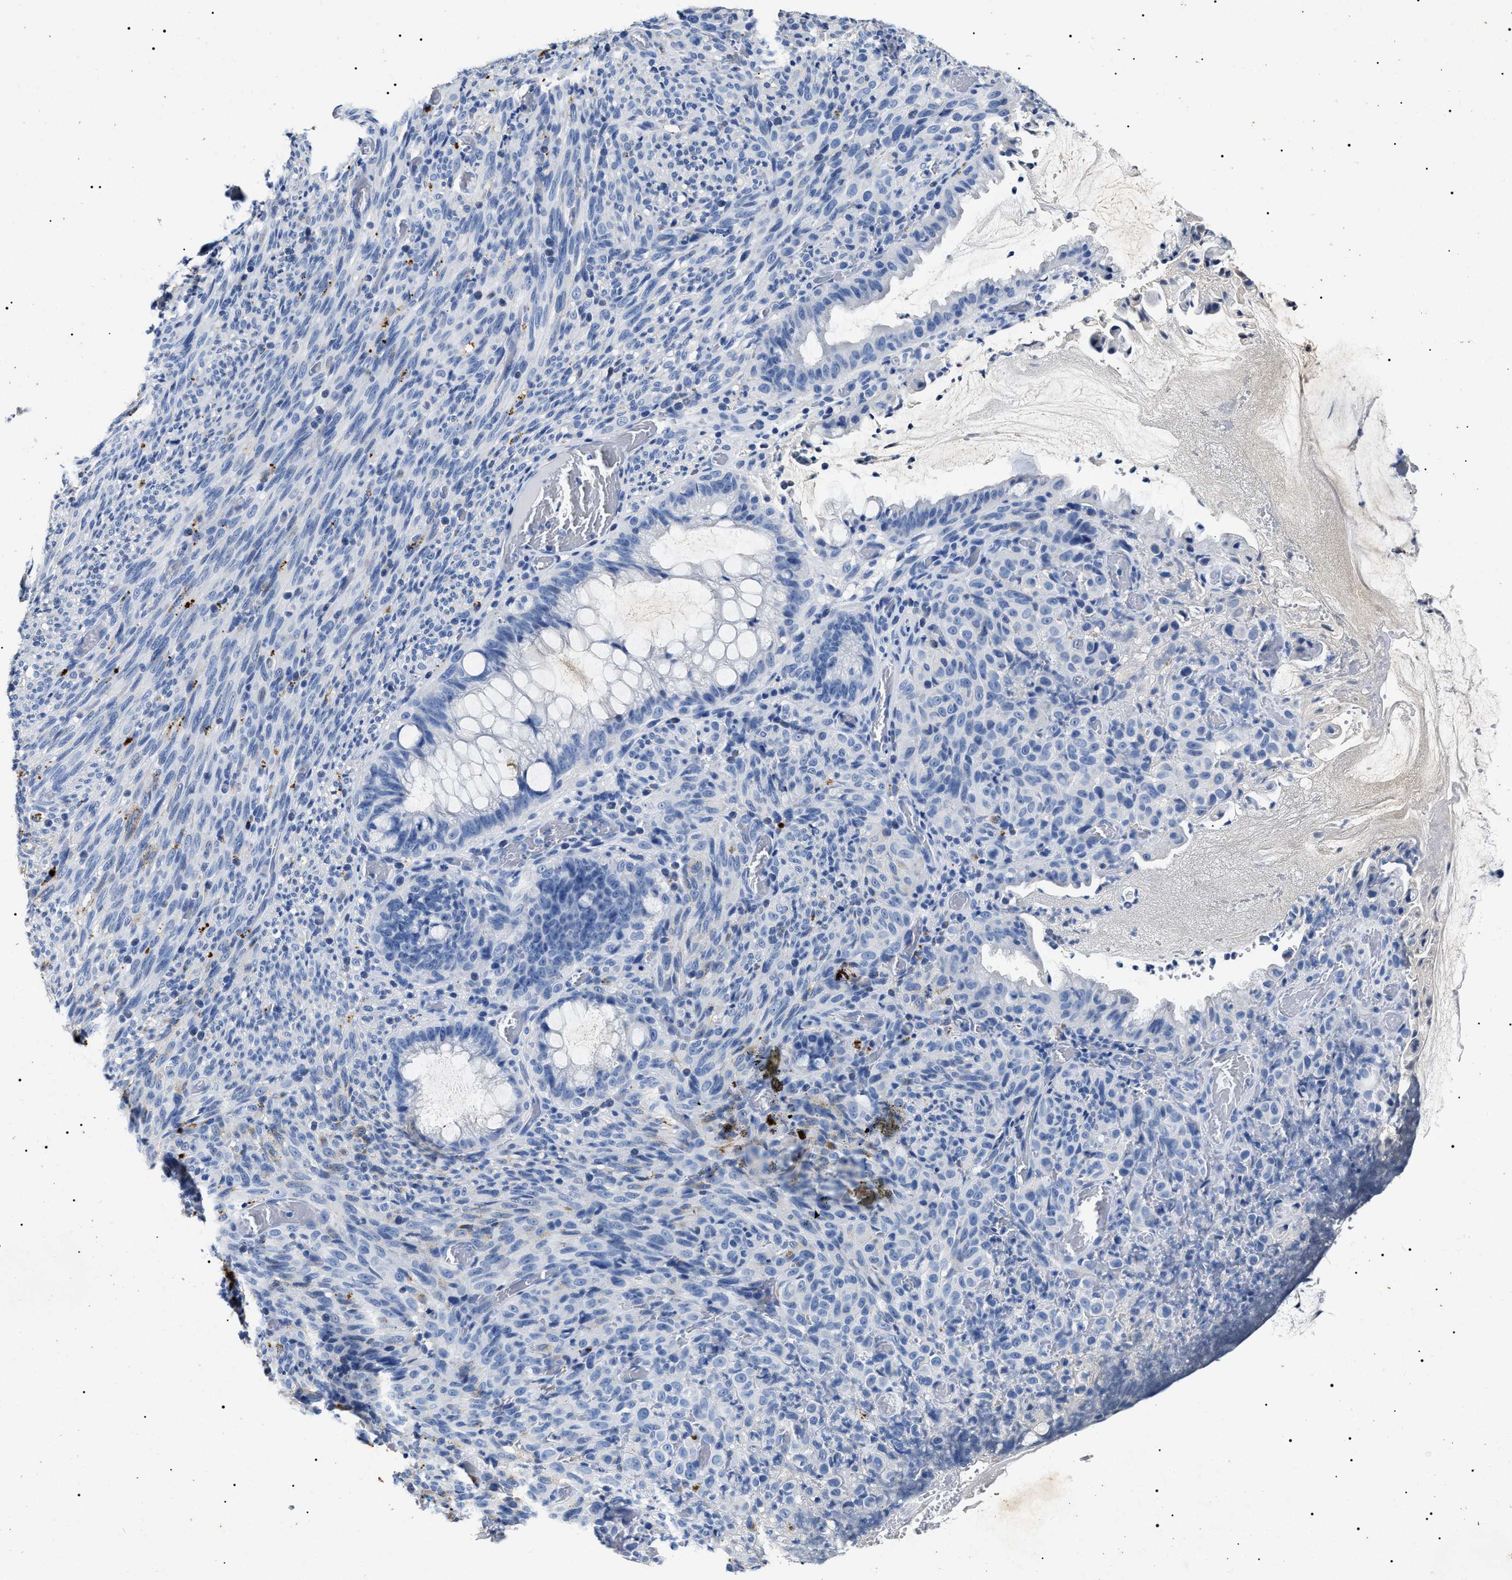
{"staining": {"intensity": "negative", "quantity": "none", "location": "none"}, "tissue": "melanoma", "cell_type": "Tumor cells", "image_type": "cancer", "snomed": [{"axis": "morphology", "description": "Malignant melanoma, NOS"}, {"axis": "topography", "description": "Rectum"}], "caption": "Immunohistochemistry (IHC) image of melanoma stained for a protein (brown), which displays no positivity in tumor cells.", "gene": "LRRC8E", "patient": {"sex": "female", "age": 81}}